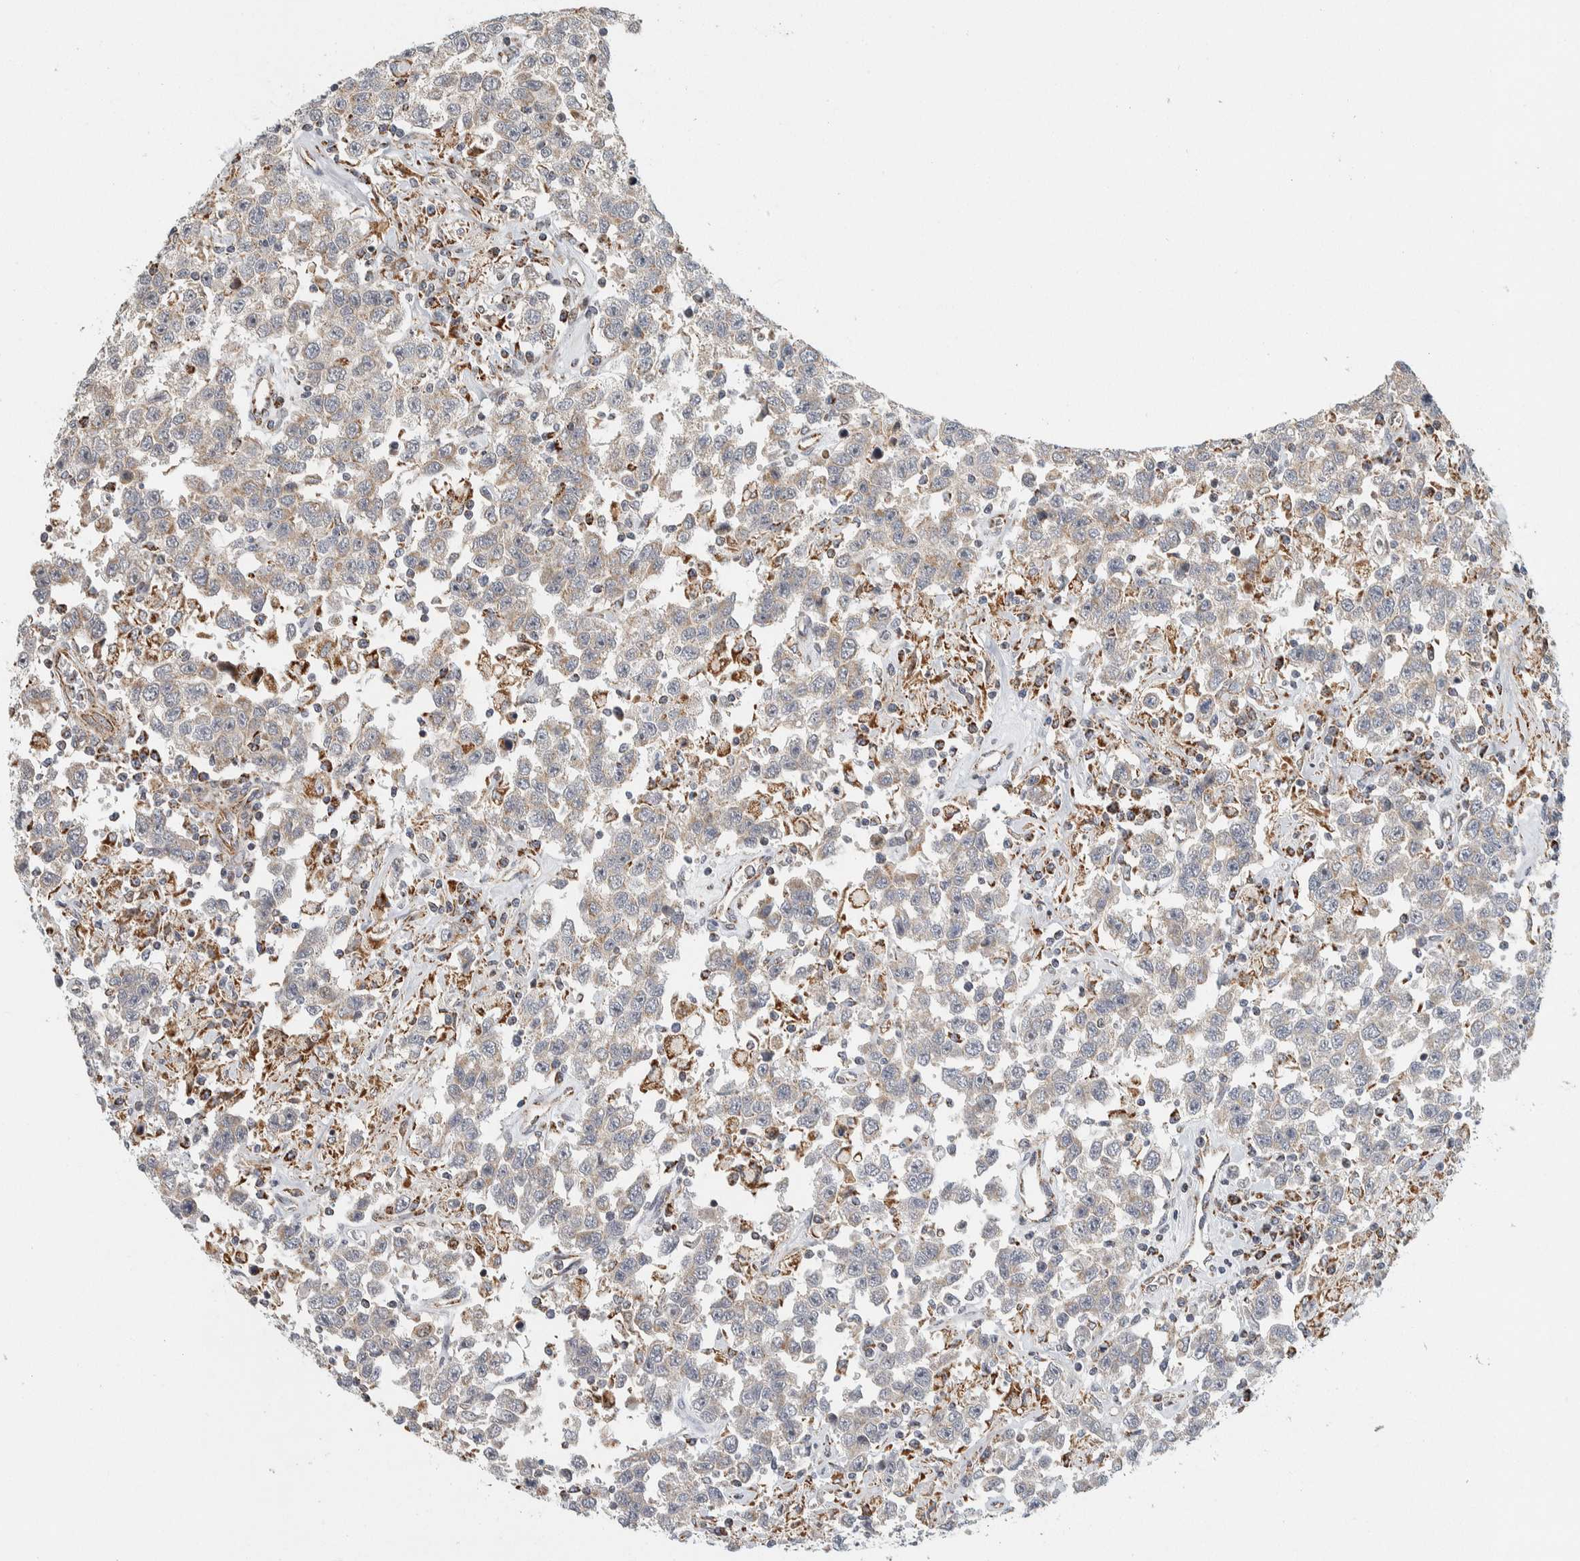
{"staining": {"intensity": "negative", "quantity": "none", "location": "none"}, "tissue": "testis cancer", "cell_type": "Tumor cells", "image_type": "cancer", "snomed": [{"axis": "morphology", "description": "Seminoma, NOS"}, {"axis": "topography", "description": "Testis"}], "caption": "Histopathology image shows no protein staining in tumor cells of seminoma (testis) tissue.", "gene": "AFP", "patient": {"sex": "male", "age": 41}}